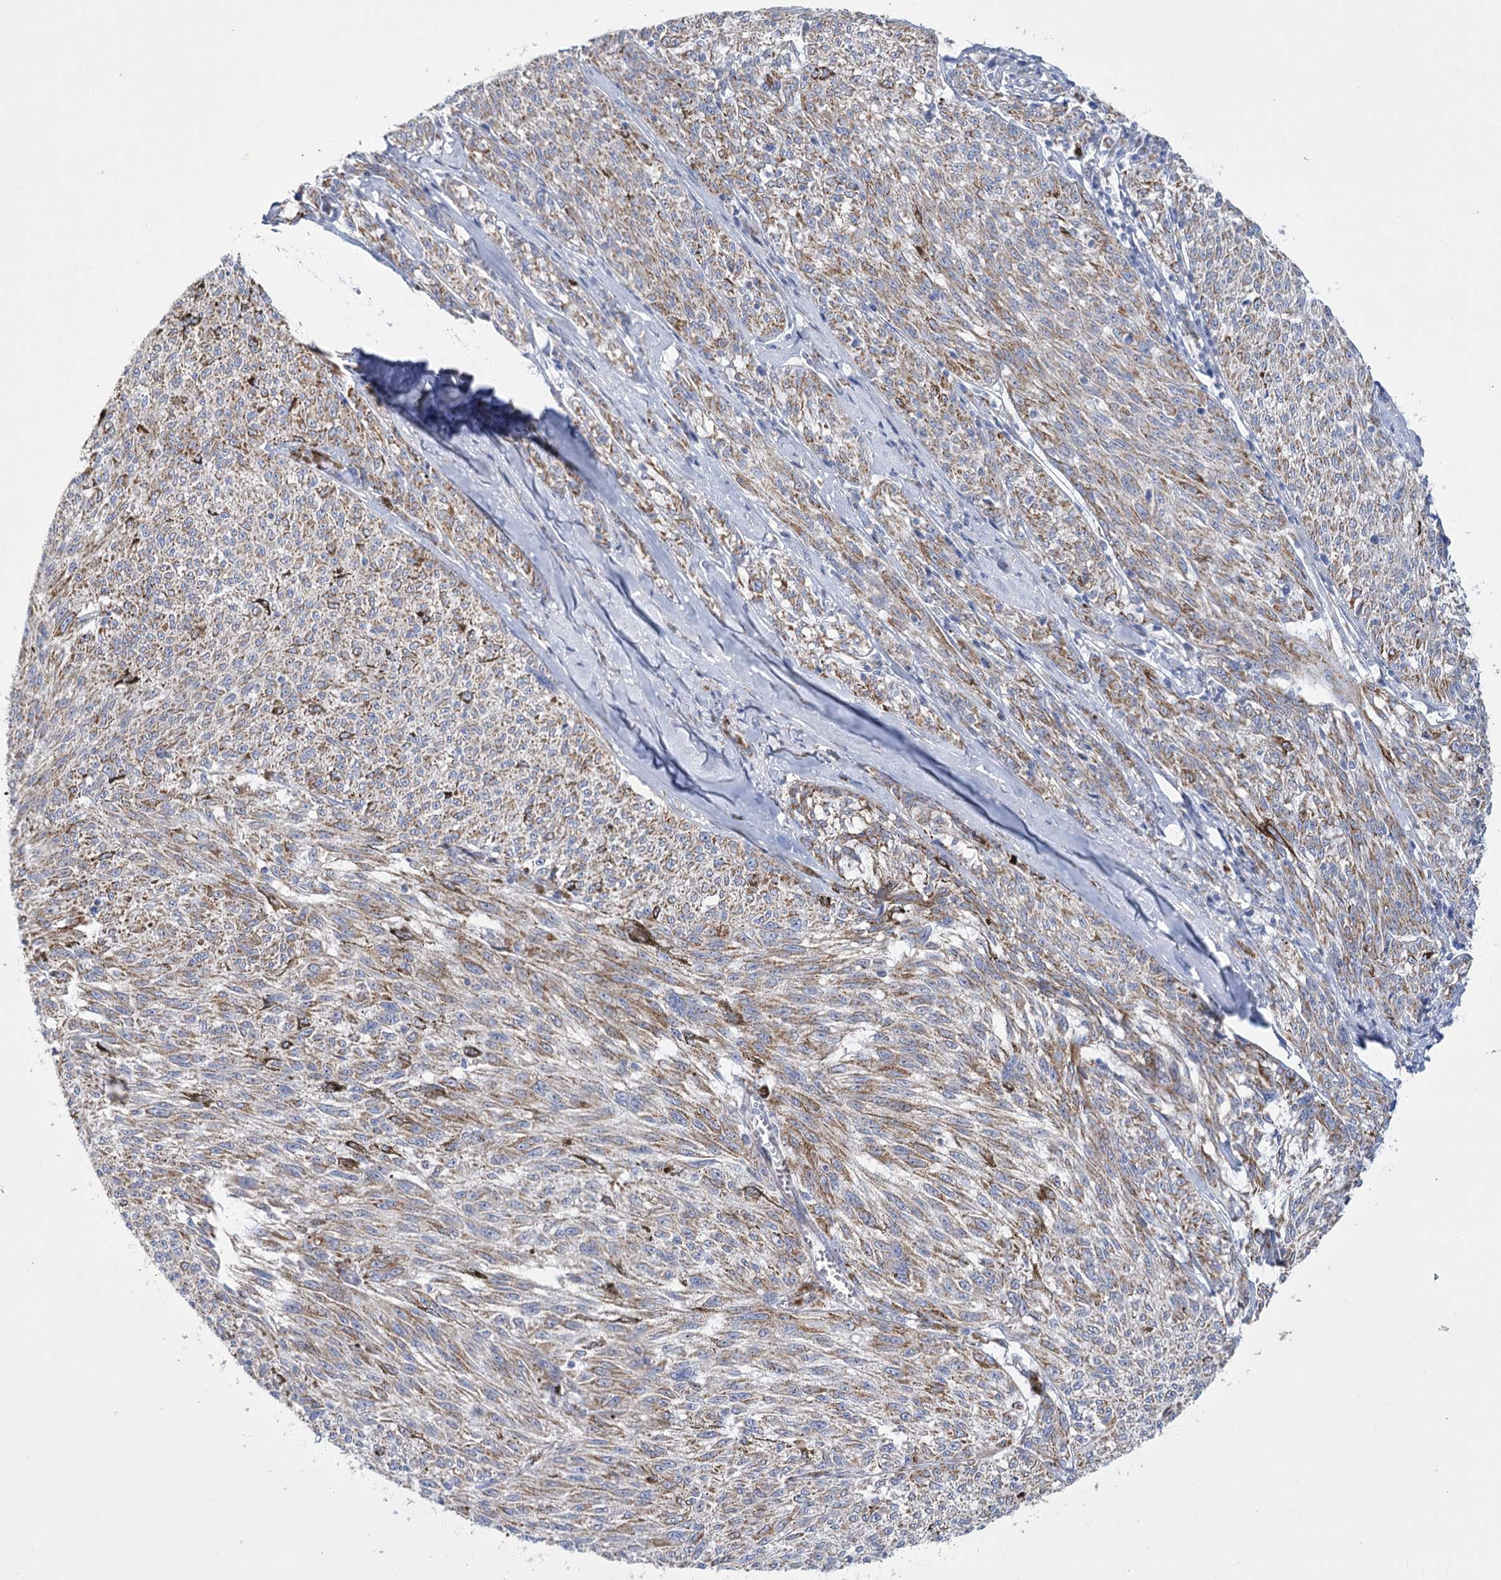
{"staining": {"intensity": "moderate", "quantity": ">75%", "location": "cytoplasmic/membranous"}, "tissue": "melanoma", "cell_type": "Tumor cells", "image_type": "cancer", "snomed": [{"axis": "morphology", "description": "Malignant melanoma, NOS"}, {"axis": "topography", "description": "Skin"}], "caption": "Human malignant melanoma stained with a brown dye exhibits moderate cytoplasmic/membranous positive staining in about >75% of tumor cells.", "gene": "DHTKD1", "patient": {"sex": "female", "age": 72}}